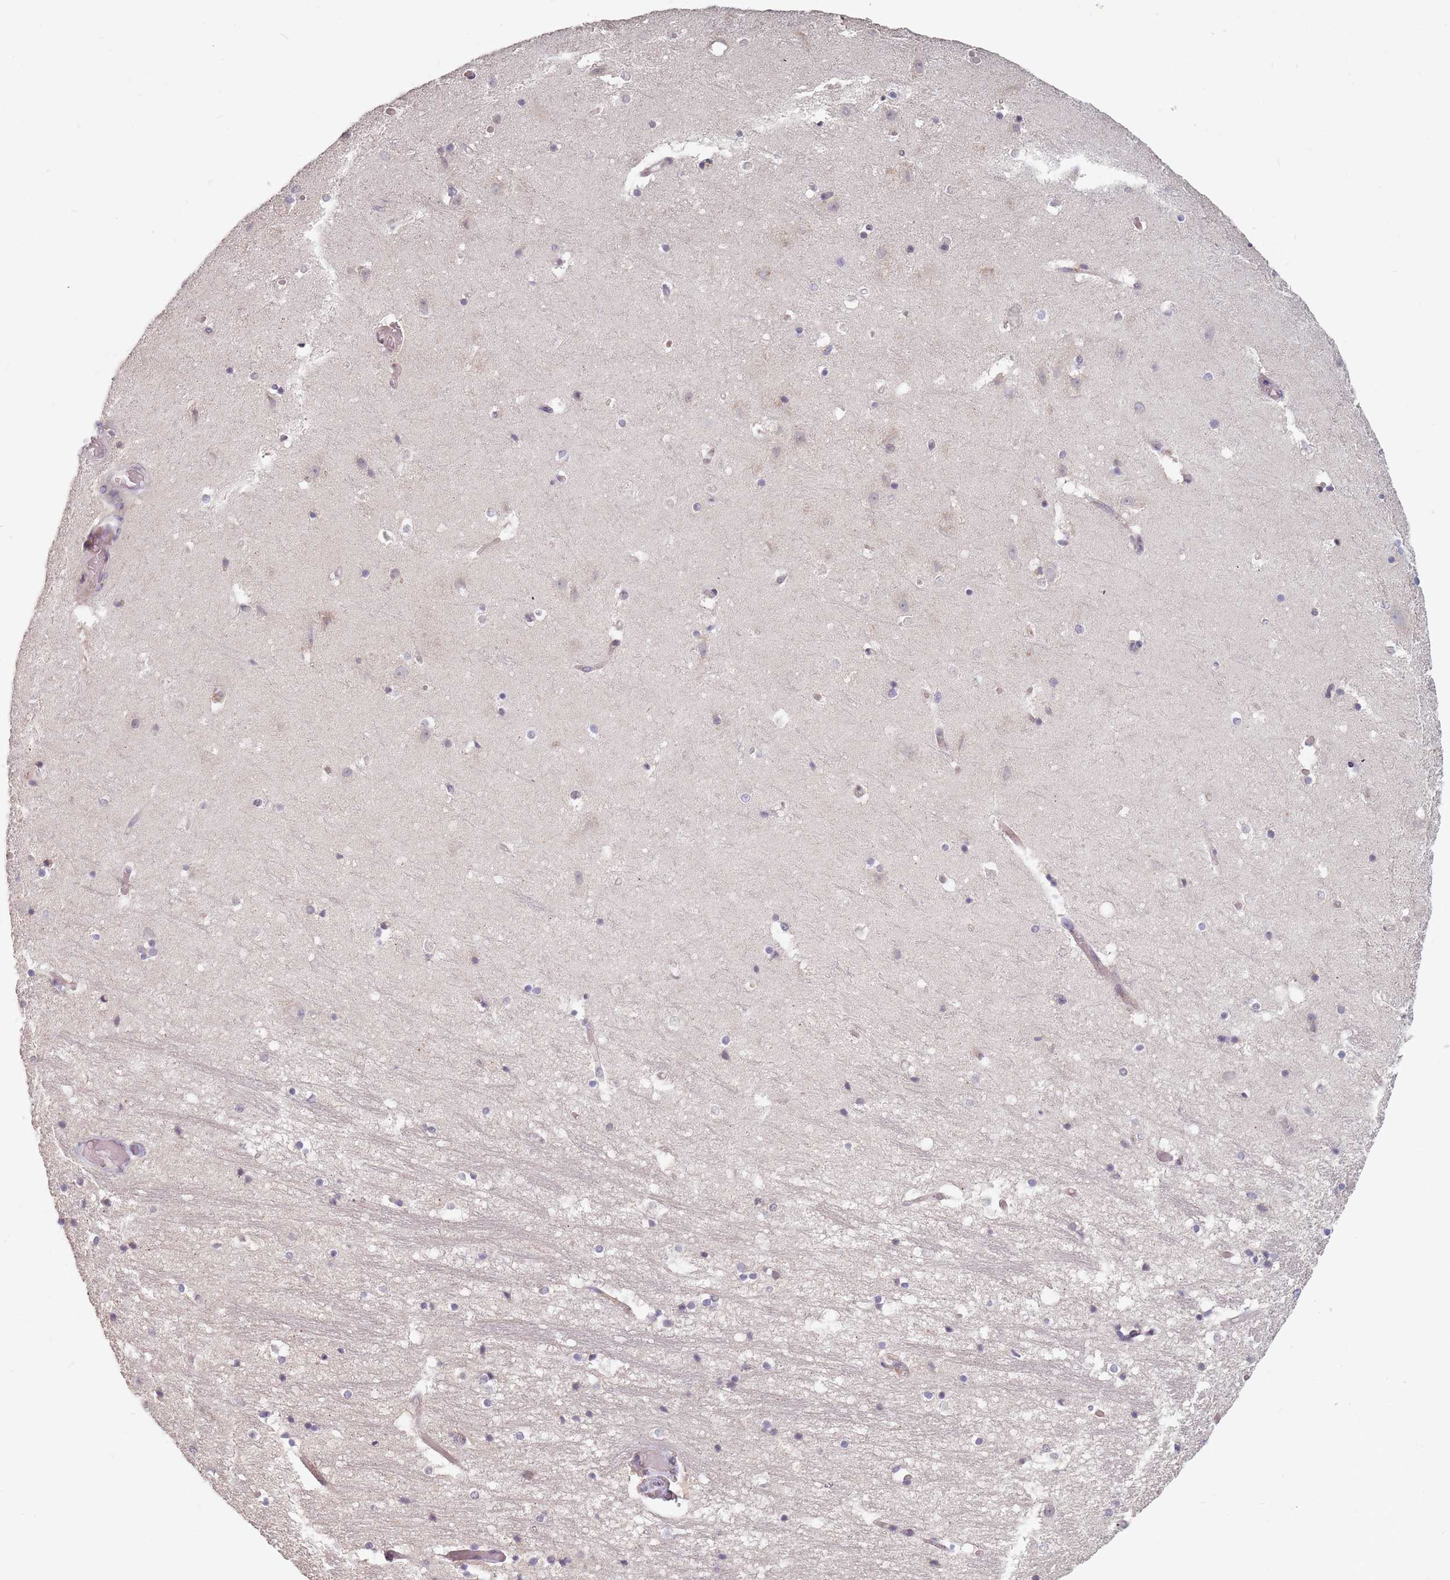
{"staining": {"intensity": "negative", "quantity": "none", "location": "none"}, "tissue": "hippocampus", "cell_type": "Glial cells", "image_type": "normal", "snomed": [{"axis": "morphology", "description": "Normal tissue, NOS"}, {"axis": "topography", "description": "Hippocampus"}], "caption": "High power microscopy histopathology image of an IHC image of normal hippocampus, revealing no significant staining in glial cells. The staining is performed using DAB (3,3'-diaminobenzidine) brown chromogen with nuclei counter-stained in using hematoxylin.", "gene": "ADAL", "patient": {"sex": "female", "age": 52}}